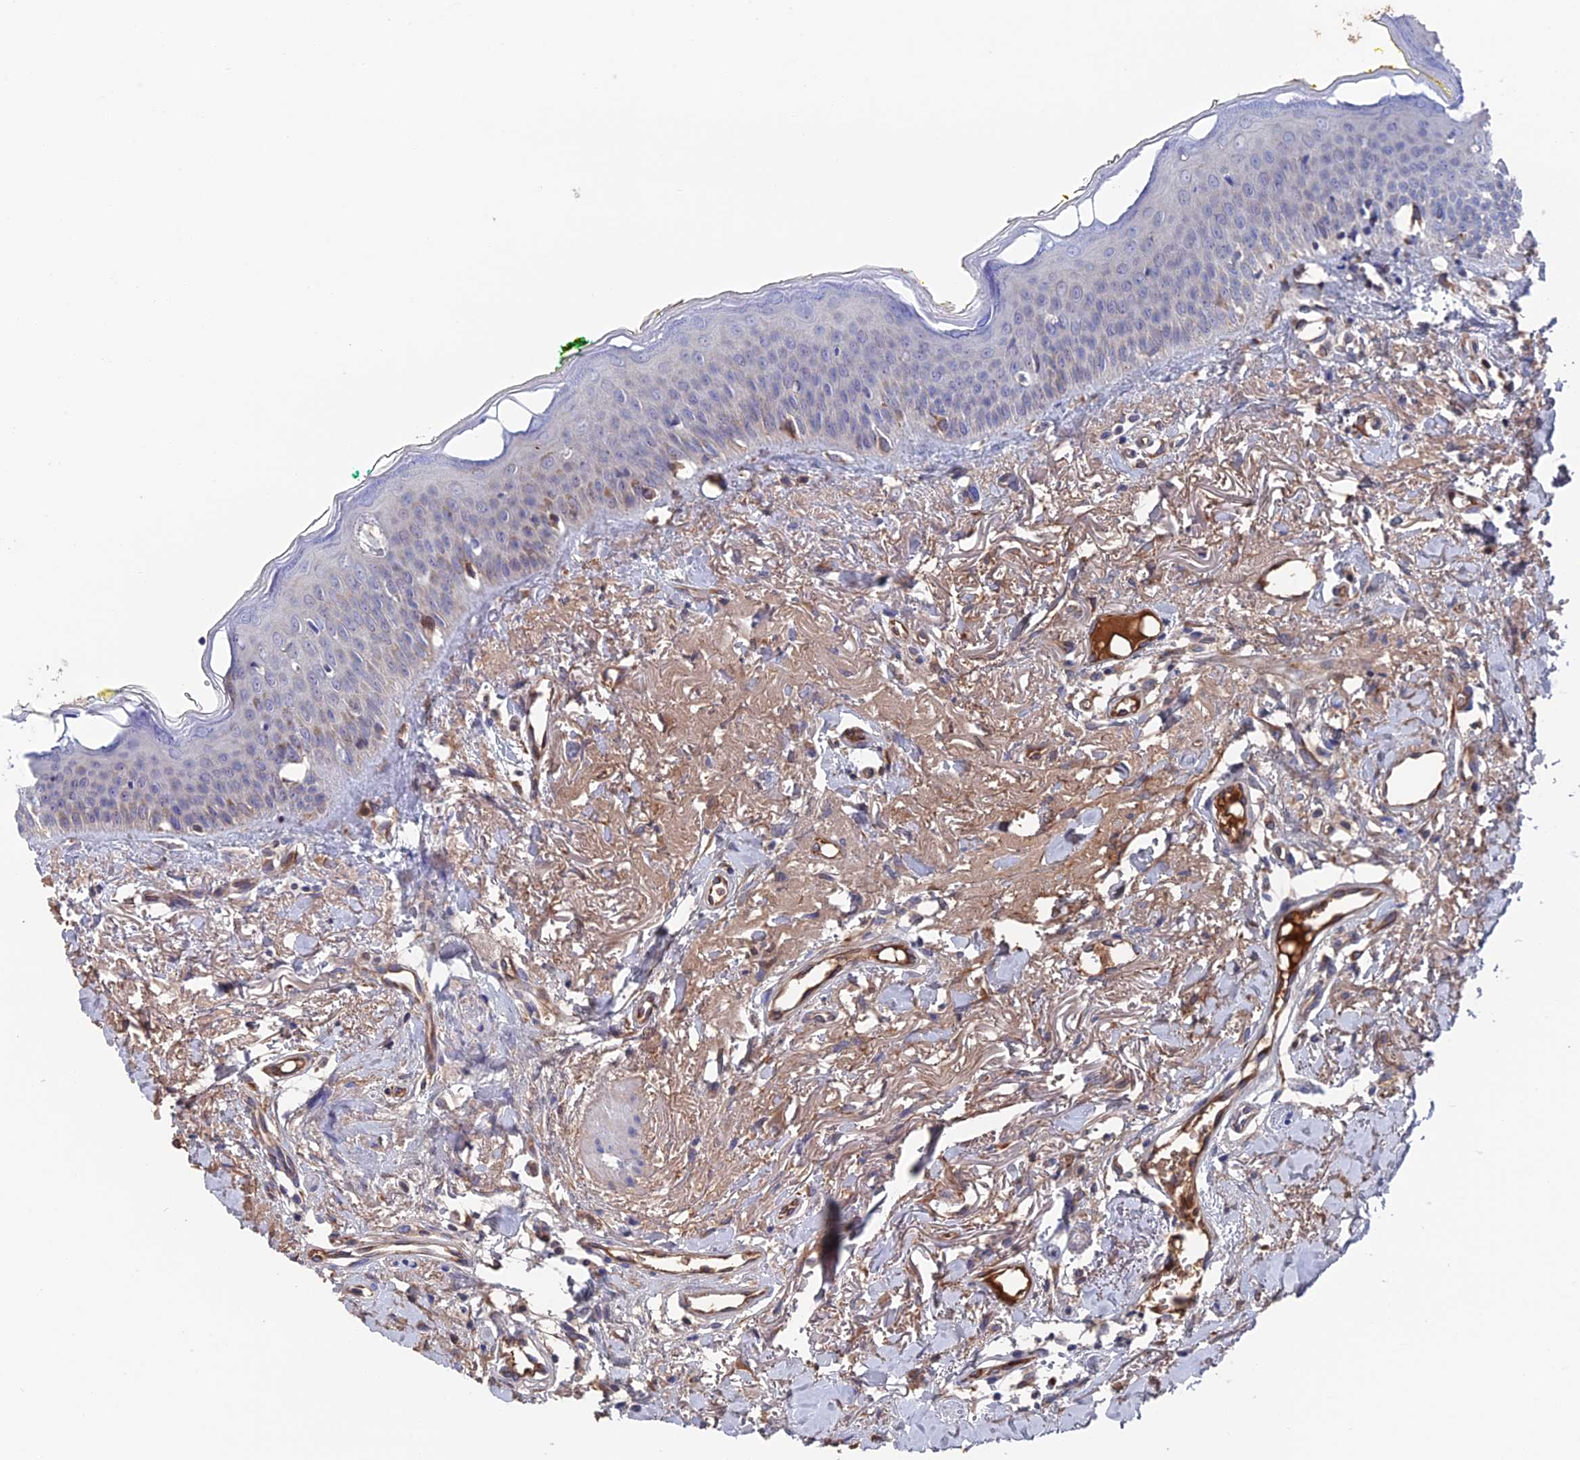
{"staining": {"intensity": "negative", "quantity": "none", "location": "none"}, "tissue": "oral mucosa", "cell_type": "Squamous epithelial cells", "image_type": "normal", "snomed": [{"axis": "morphology", "description": "Normal tissue, NOS"}, {"axis": "topography", "description": "Oral tissue"}], "caption": "High power microscopy image of an IHC photomicrograph of benign oral mucosa, revealing no significant staining in squamous epithelial cells.", "gene": "HPF1", "patient": {"sex": "female", "age": 70}}